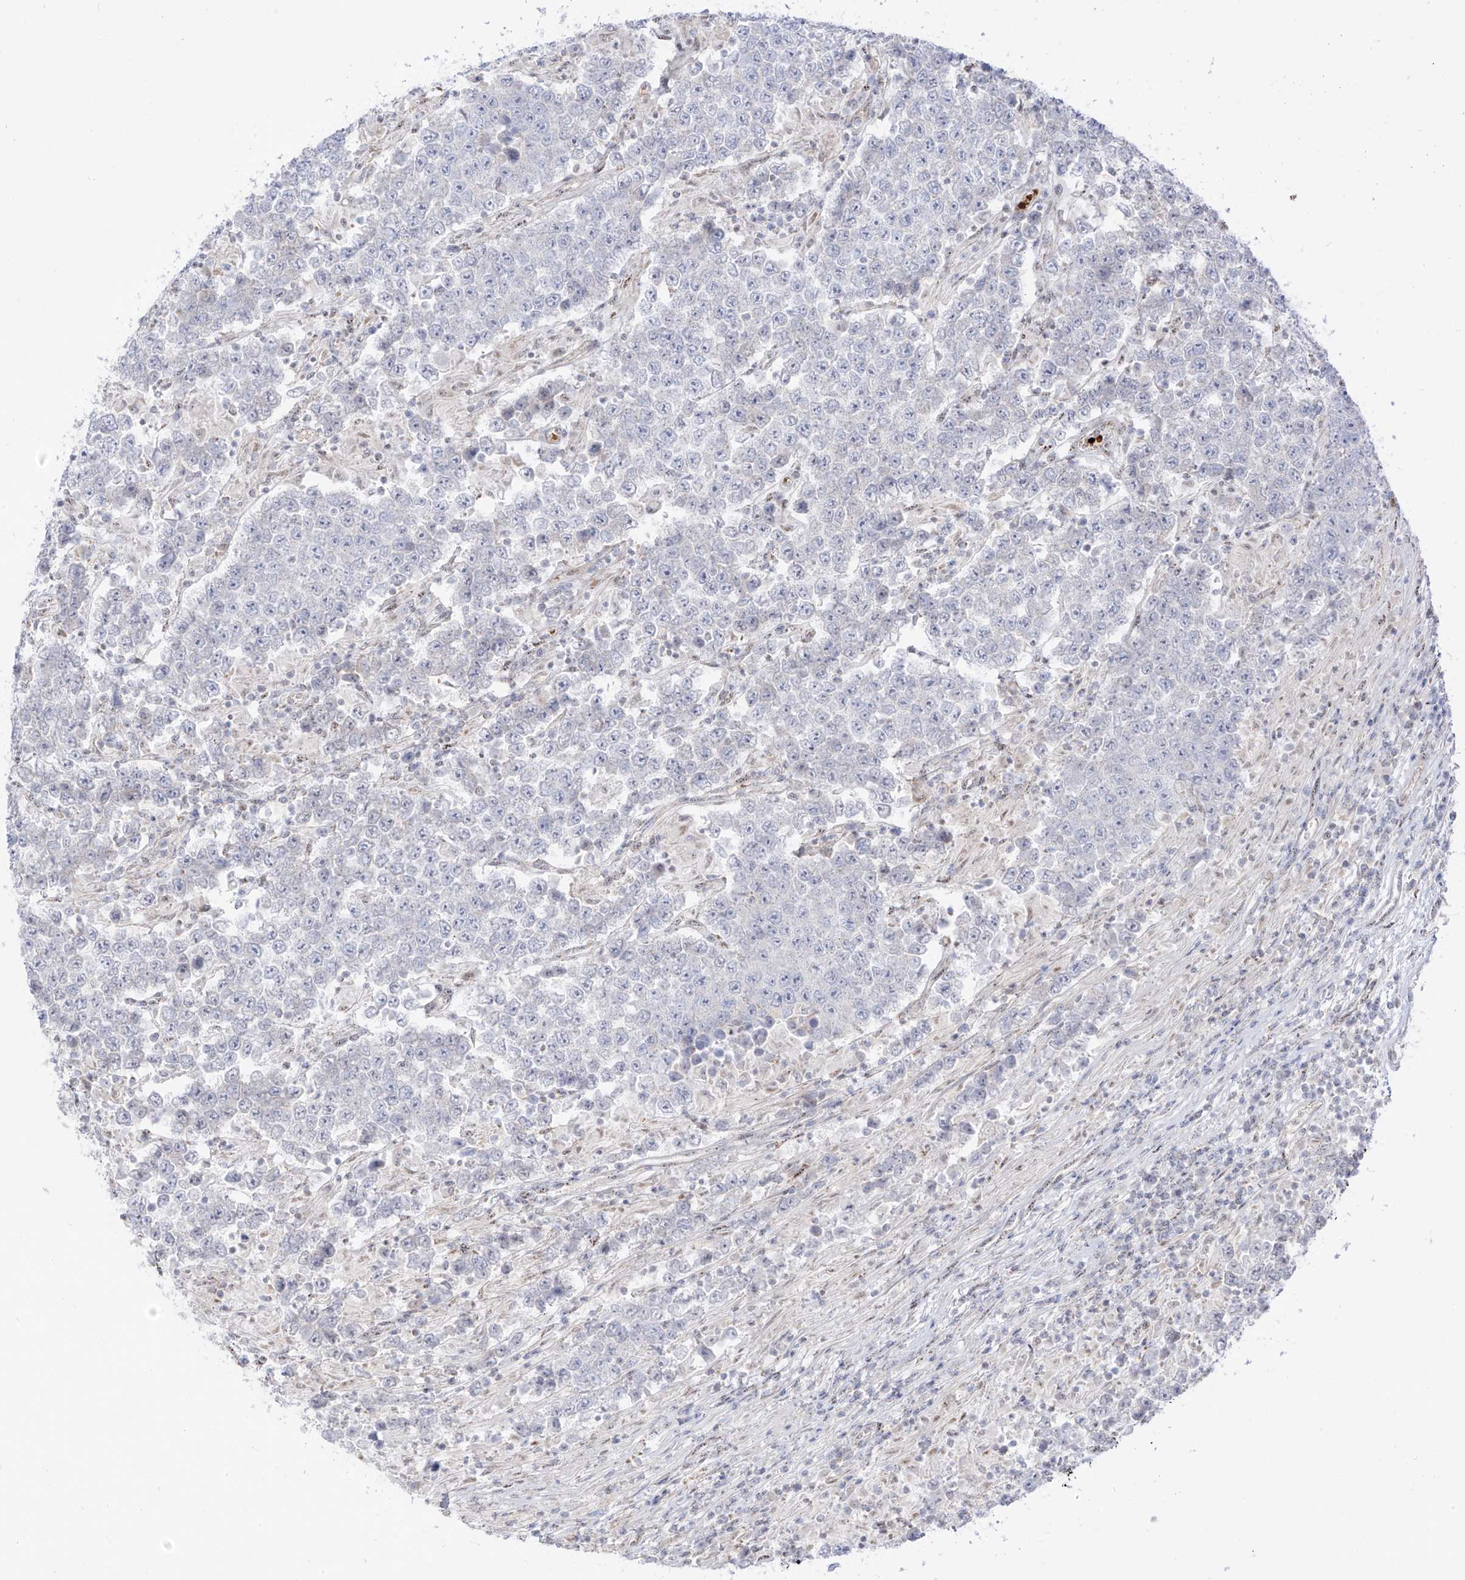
{"staining": {"intensity": "negative", "quantity": "none", "location": "none"}, "tissue": "testis cancer", "cell_type": "Tumor cells", "image_type": "cancer", "snomed": [{"axis": "morphology", "description": "Normal tissue, NOS"}, {"axis": "morphology", "description": "Urothelial carcinoma, High grade"}, {"axis": "morphology", "description": "Seminoma, NOS"}, {"axis": "morphology", "description": "Carcinoma, Embryonal, NOS"}, {"axis": "topography", "description": "Urinary bladder"}, {"axis": "topography", "description": "Testis"}], "caption": "Tumor cells are negative for brown protein staining in testis cancer (seminoma). (Brightfield microscopy of DAB (3,3'-diaminobenzidine) IHC at high magnification).", "gene": "ARHGEF40", "patient": {"sex": "male", "age": 41}}